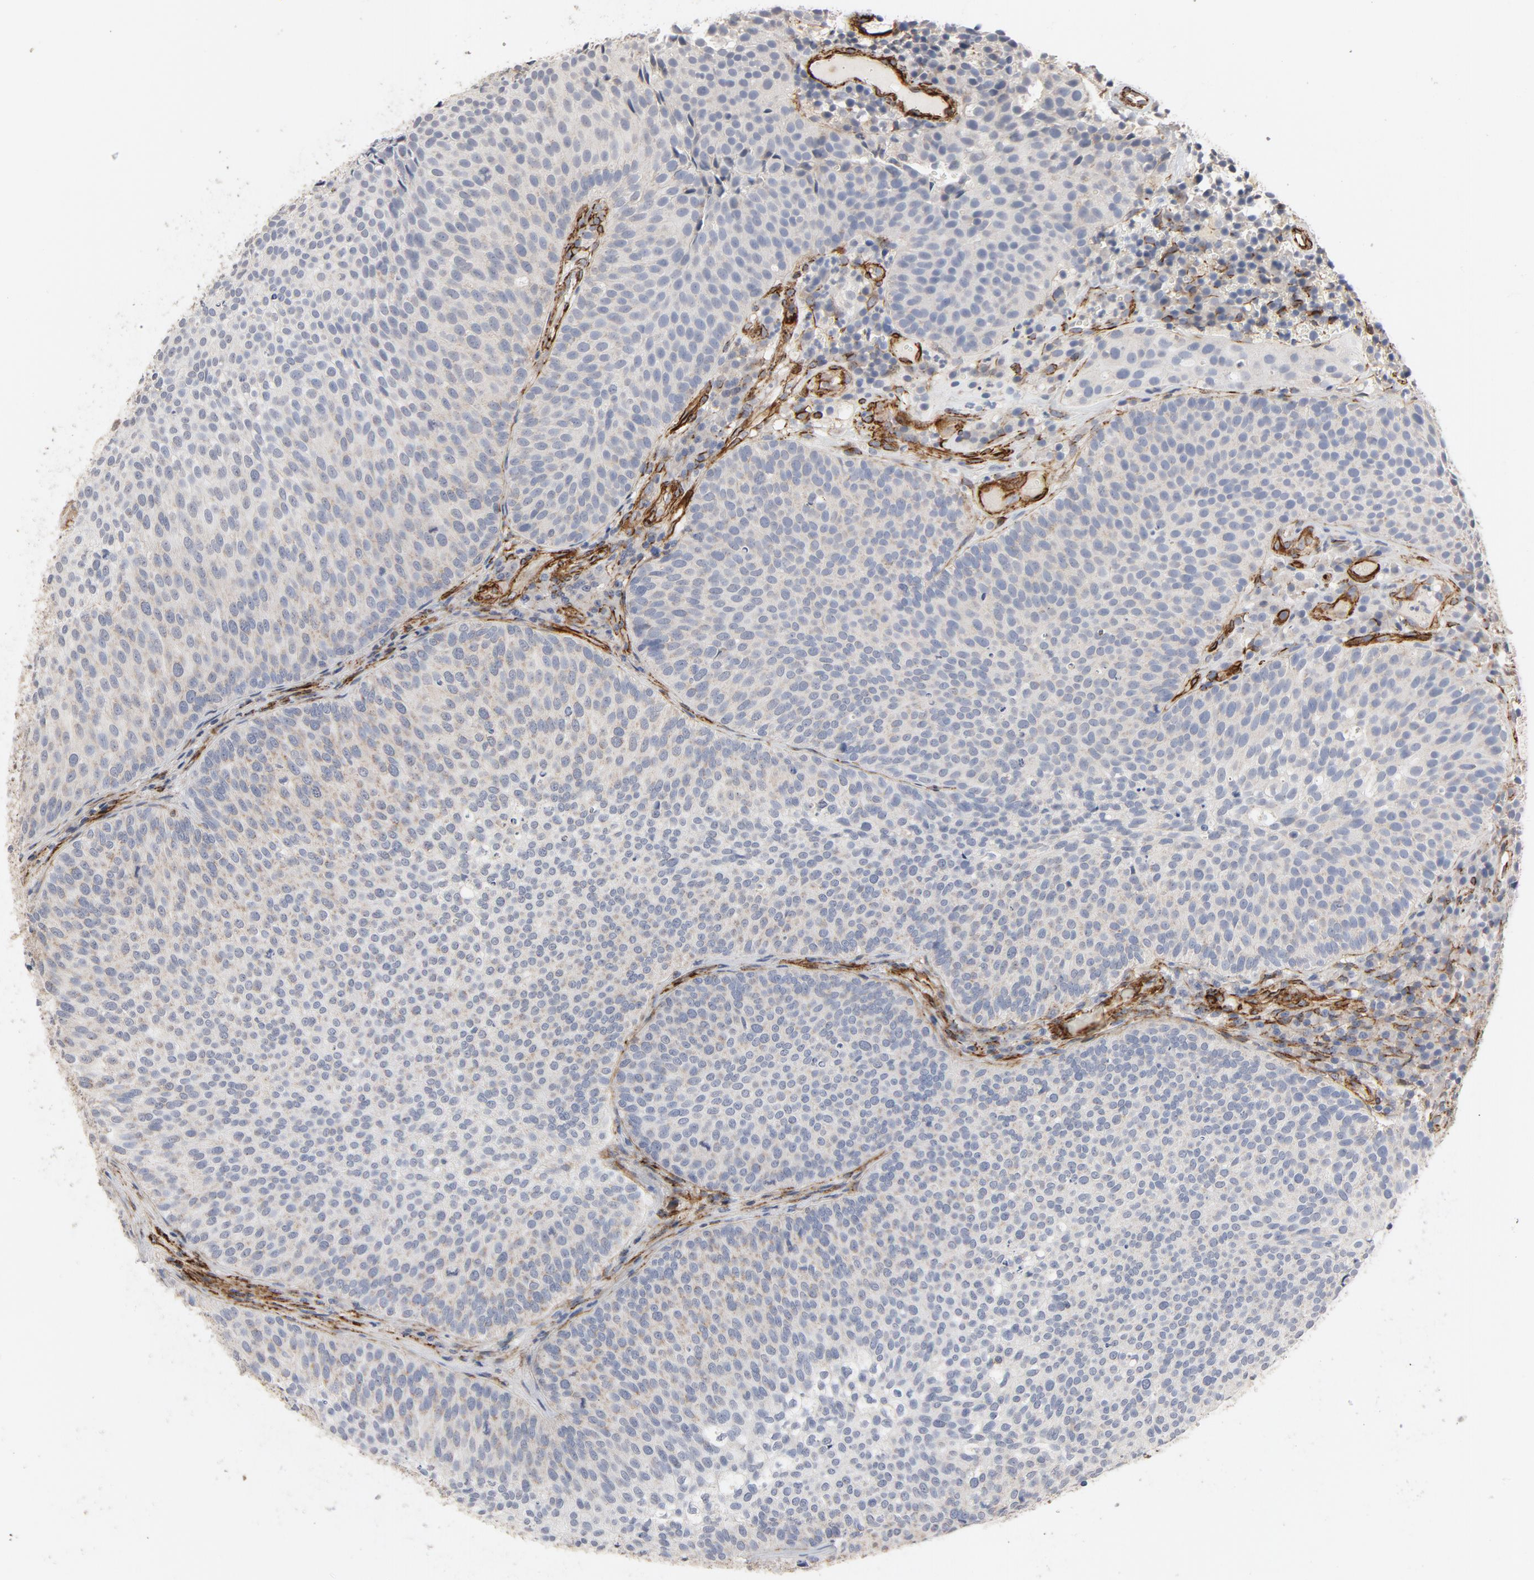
{"staining": {"intensity": "negative", "quantity": "none", "location": "none"}, "tissue": "urothelial cancer", "cell_type": "Tumor cells", "image_type": "cancer", "snomed": [{"axis": "morphology", "description": "Urothelial carcinoma, Low grade"}, {"axis": "topography", "description": "Urinary bladder"}], "caption": "This is a micrograph of immunohistochemistry (IHC) staining of low-grade urothelial carcinoma, which shows no staining in tumor cells.", "gene": "GNG2", "patient": {"sex": "male", "age": 85}}